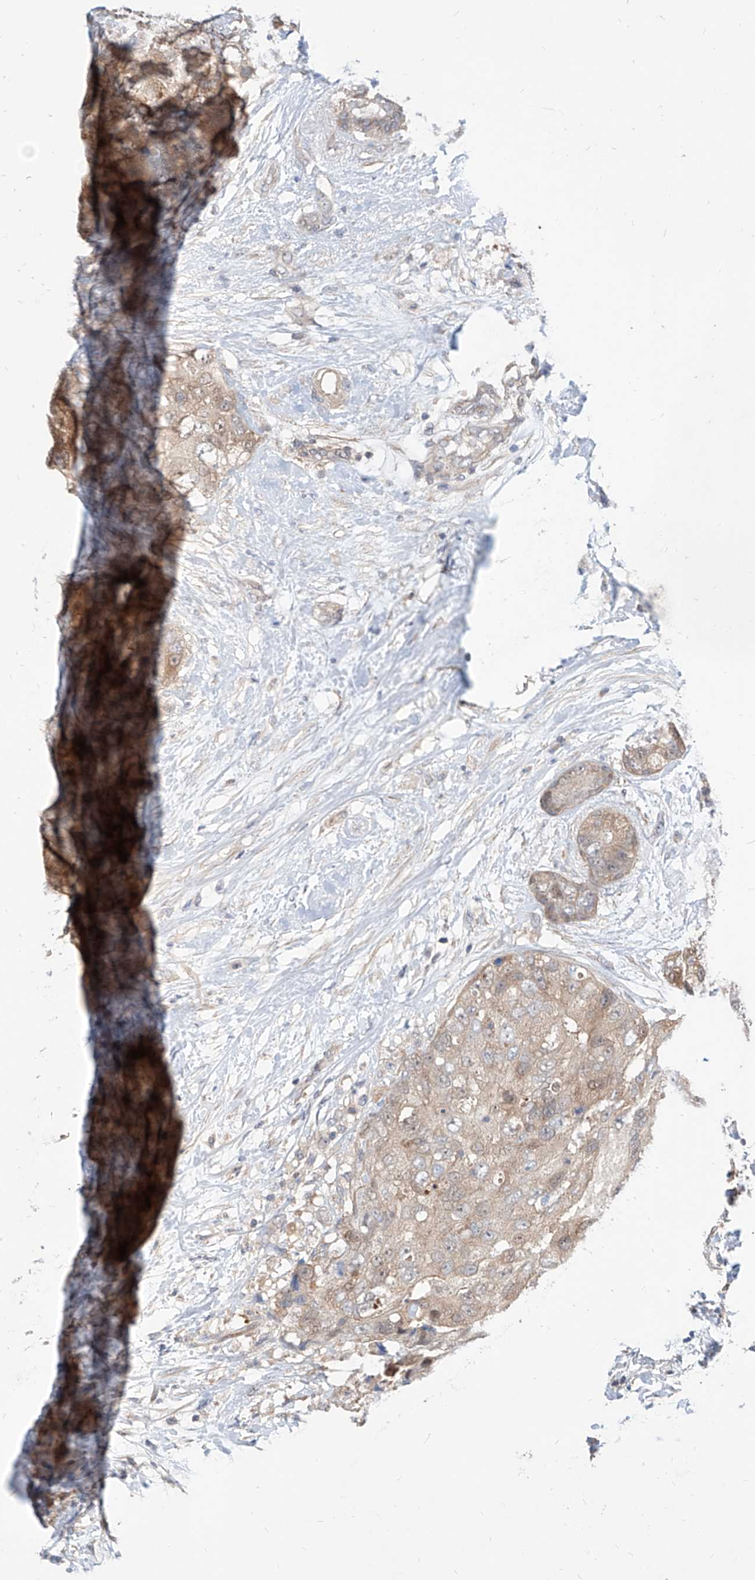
{"staining": {"intensity": "weak", "quantity": ">75%", "location": "cytoplasmic/membranous,nuclear"}, "tissue": "breast cancer", "cell_type": "Tumor cells", "image_type": "cancer", "snomed": [{"axis": "morphology", "description": "Duct carcinoma"}, {"axis": "topography", "description": "Breast"}], "caption": "Breast cancer (invasive ductal carcinoma) stained with IHC reveals weak cytoplasmic/membranous and nuclear expression in approximately >75% of tumor cells.", "gene": "TSNAX", "patient": {"sex": "female", "age": 62}}